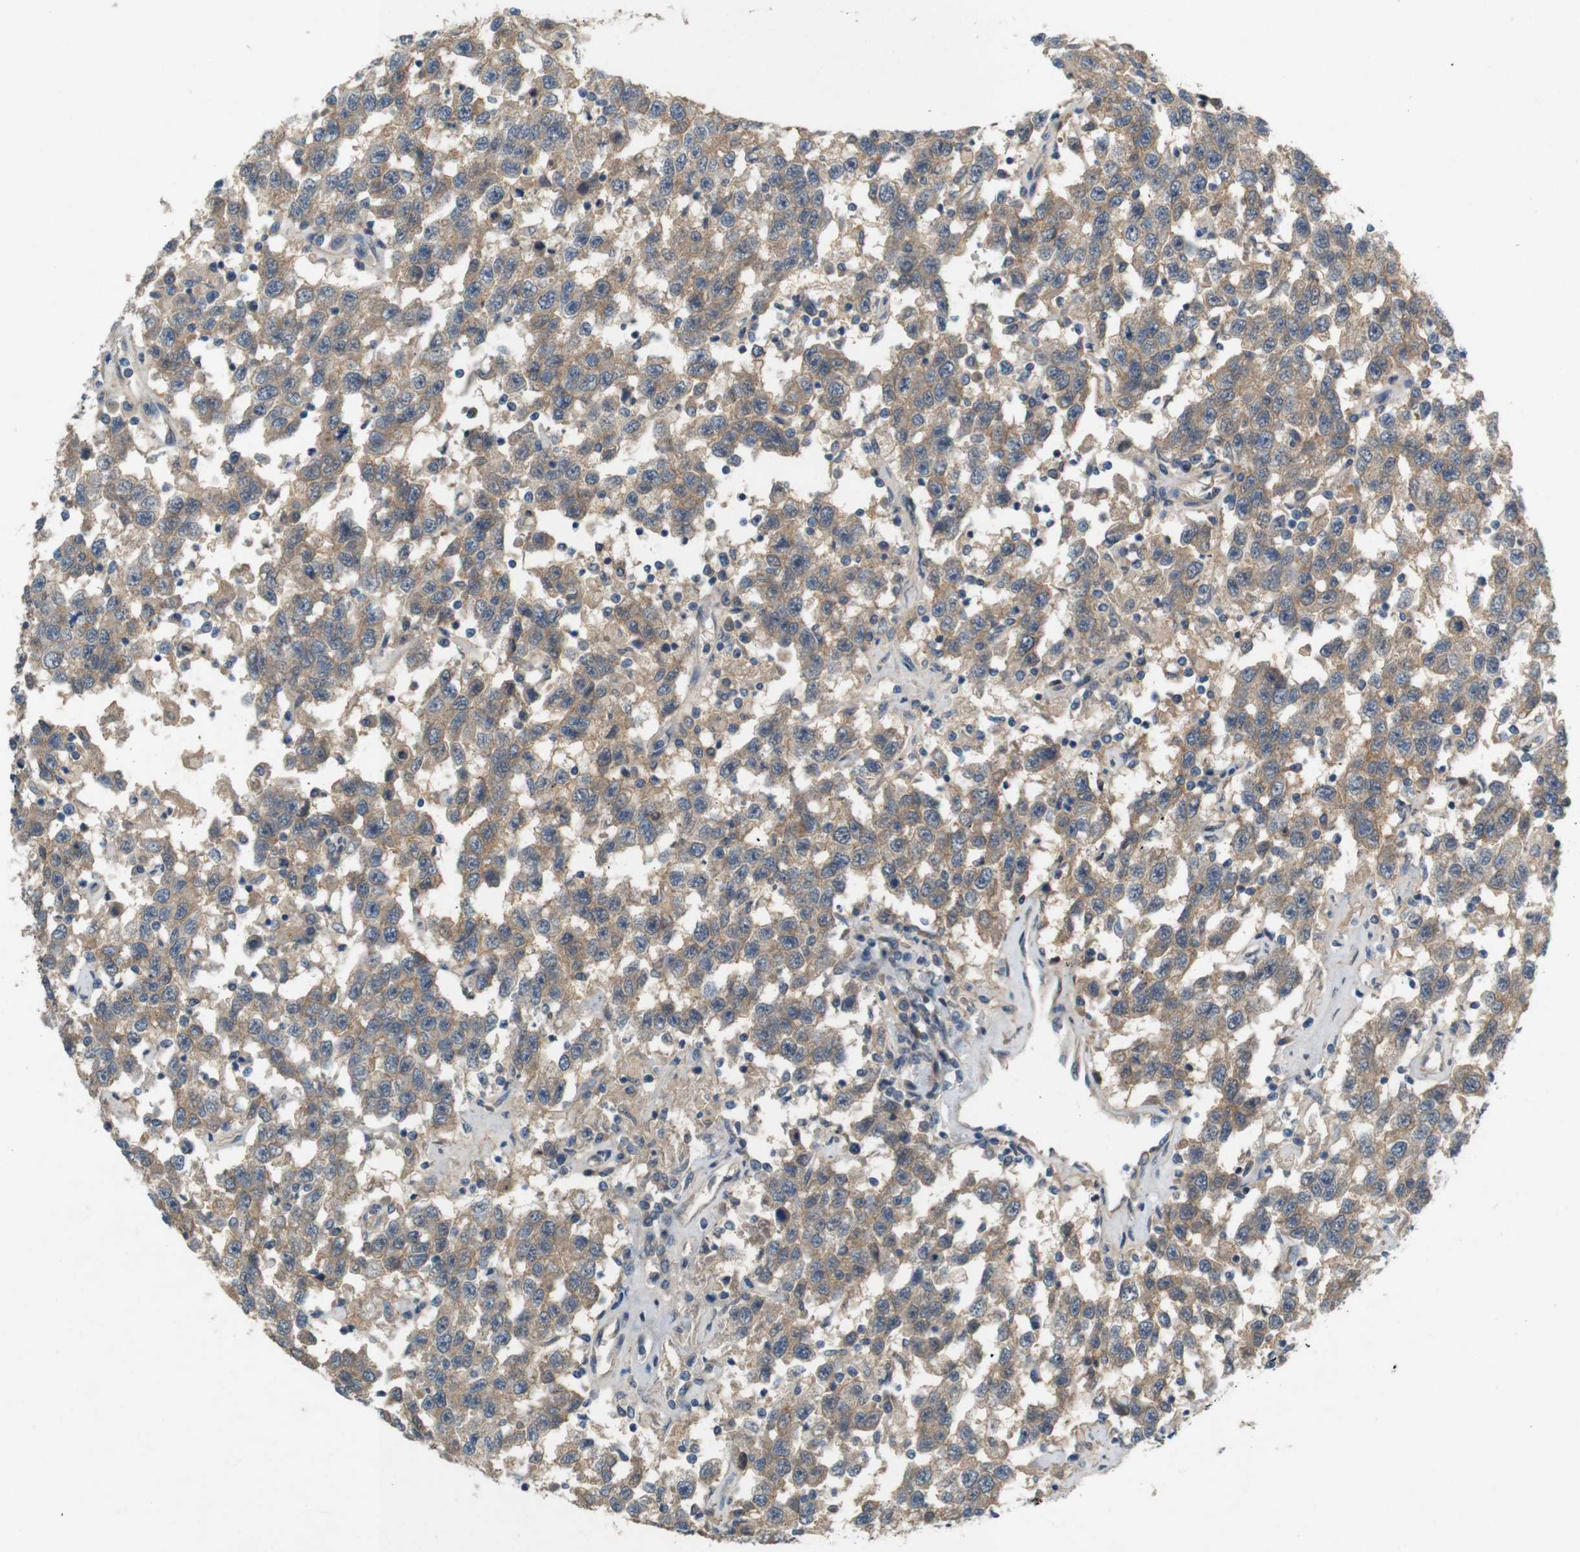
{"staining": {"intensity": "weak", "quantity": ">75%", "location": "cytoplasmic/membranous"}, "tissue": "testis cancer", "cell_type": "Tumor cells", "image_type": "cancer", "snomed": [{"axis": "morphology", "description": "Seminoma, NOS"}, {"axis": "topography", "description": "Testis"}], "caption": "Human testis seminoma stained with a protein marker exhibits weak staining in tumor cells.", "gene": "PVR", "patient": {"sex": "male", "age": 41}}